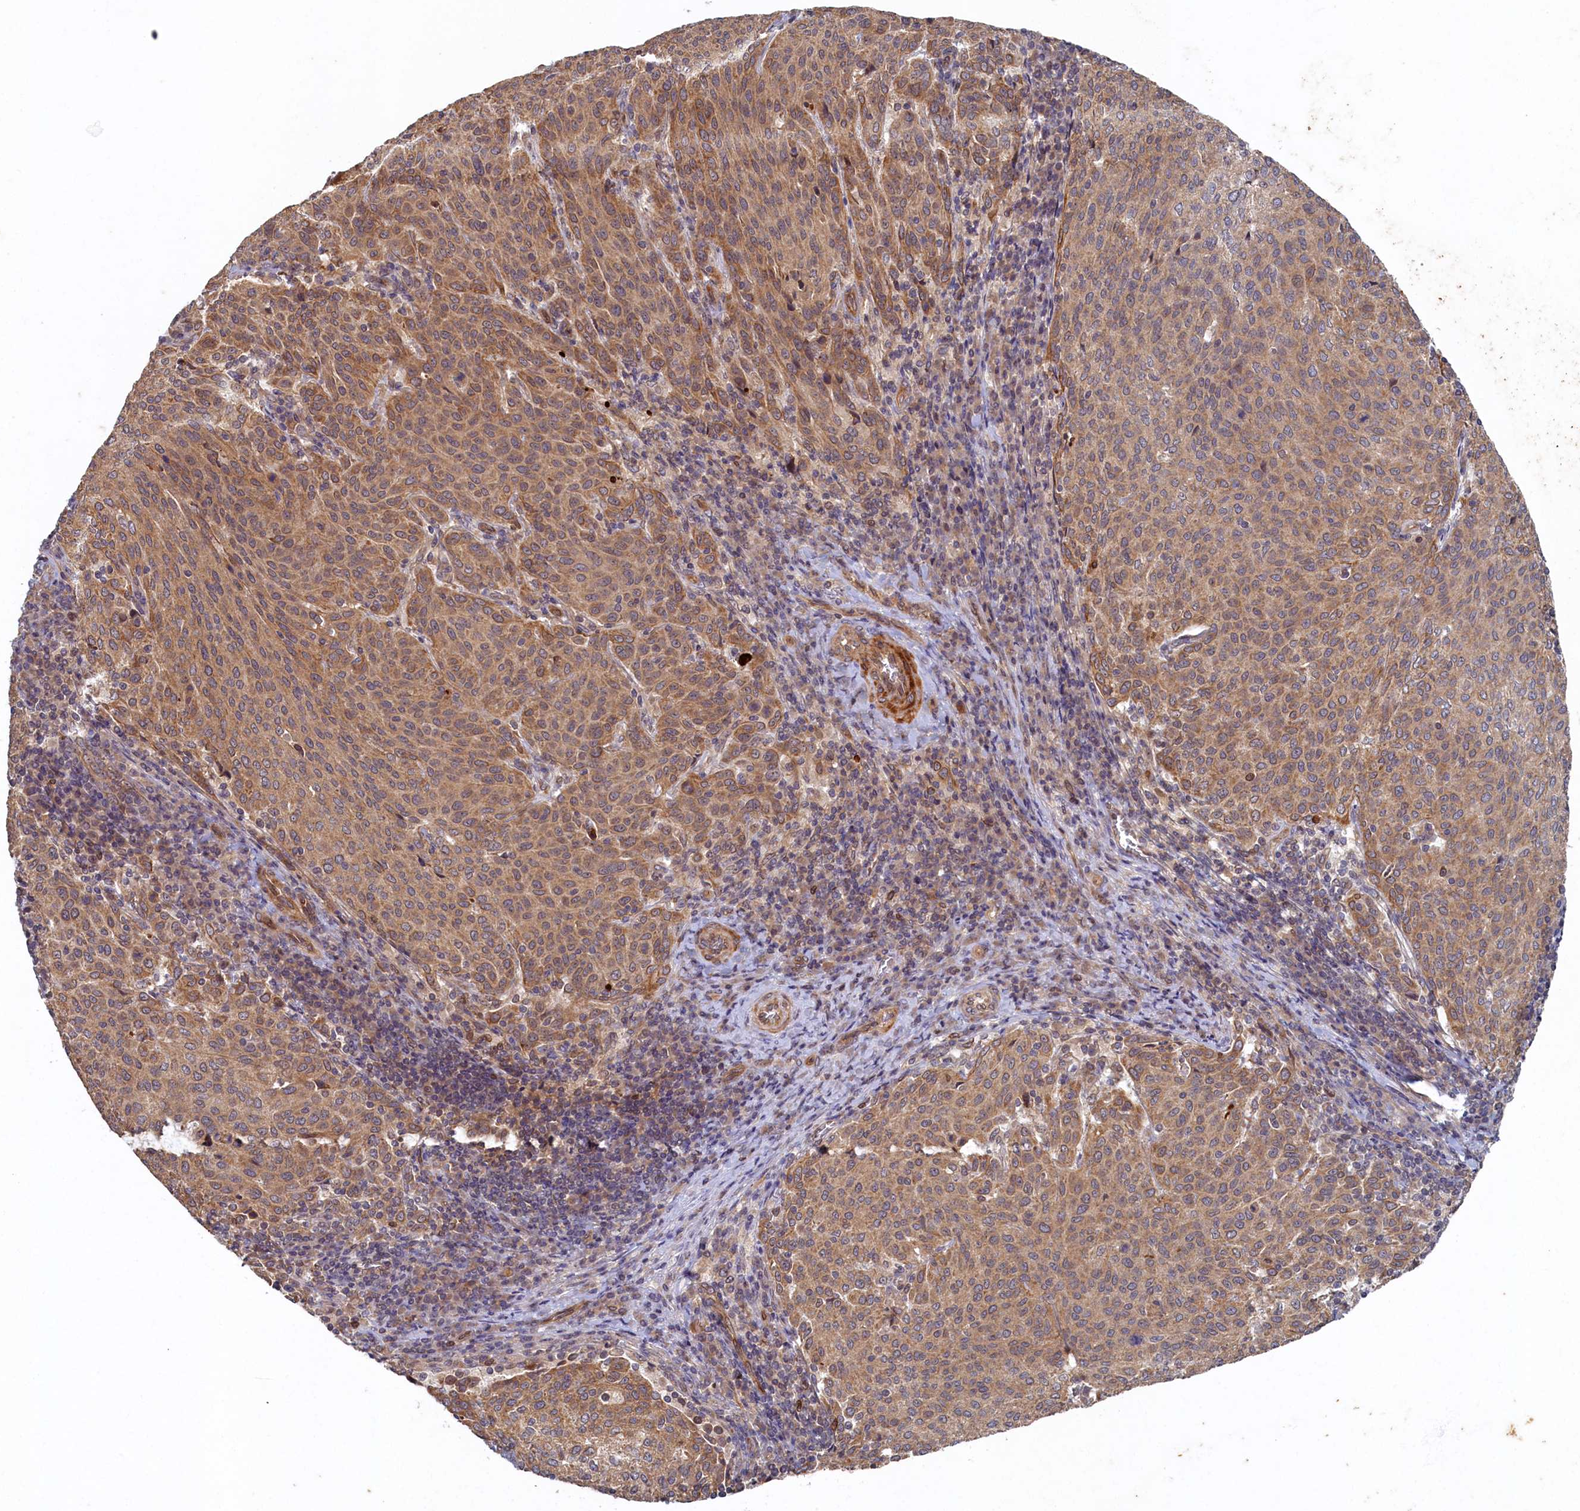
{"staining": {"intensity": "moderate", "quantity": ">75%", "location": "cytoplasmic/membranous"}, "tissue": "cervical cancer", "cell_type": "Tumor cells", "image_type": "cancer", "snomed": [{"axis": "morphology", "description": "Squamous cell carcinoma, NOS"}, {"axis": "topography", "description": "Cervix"}], "caption": "Tumor cells demonstrate medium levels of moderate cytoplasmic/membranous staining in about >75% of cells in human cervical squamous cell carcinoma. The staining was performed using DAB, with brown indicating positive protein expression. Nuclei are stained blue with hematoxylin.", "gene": "CEP20", "patient": {"sex": "female", "age": 46}}